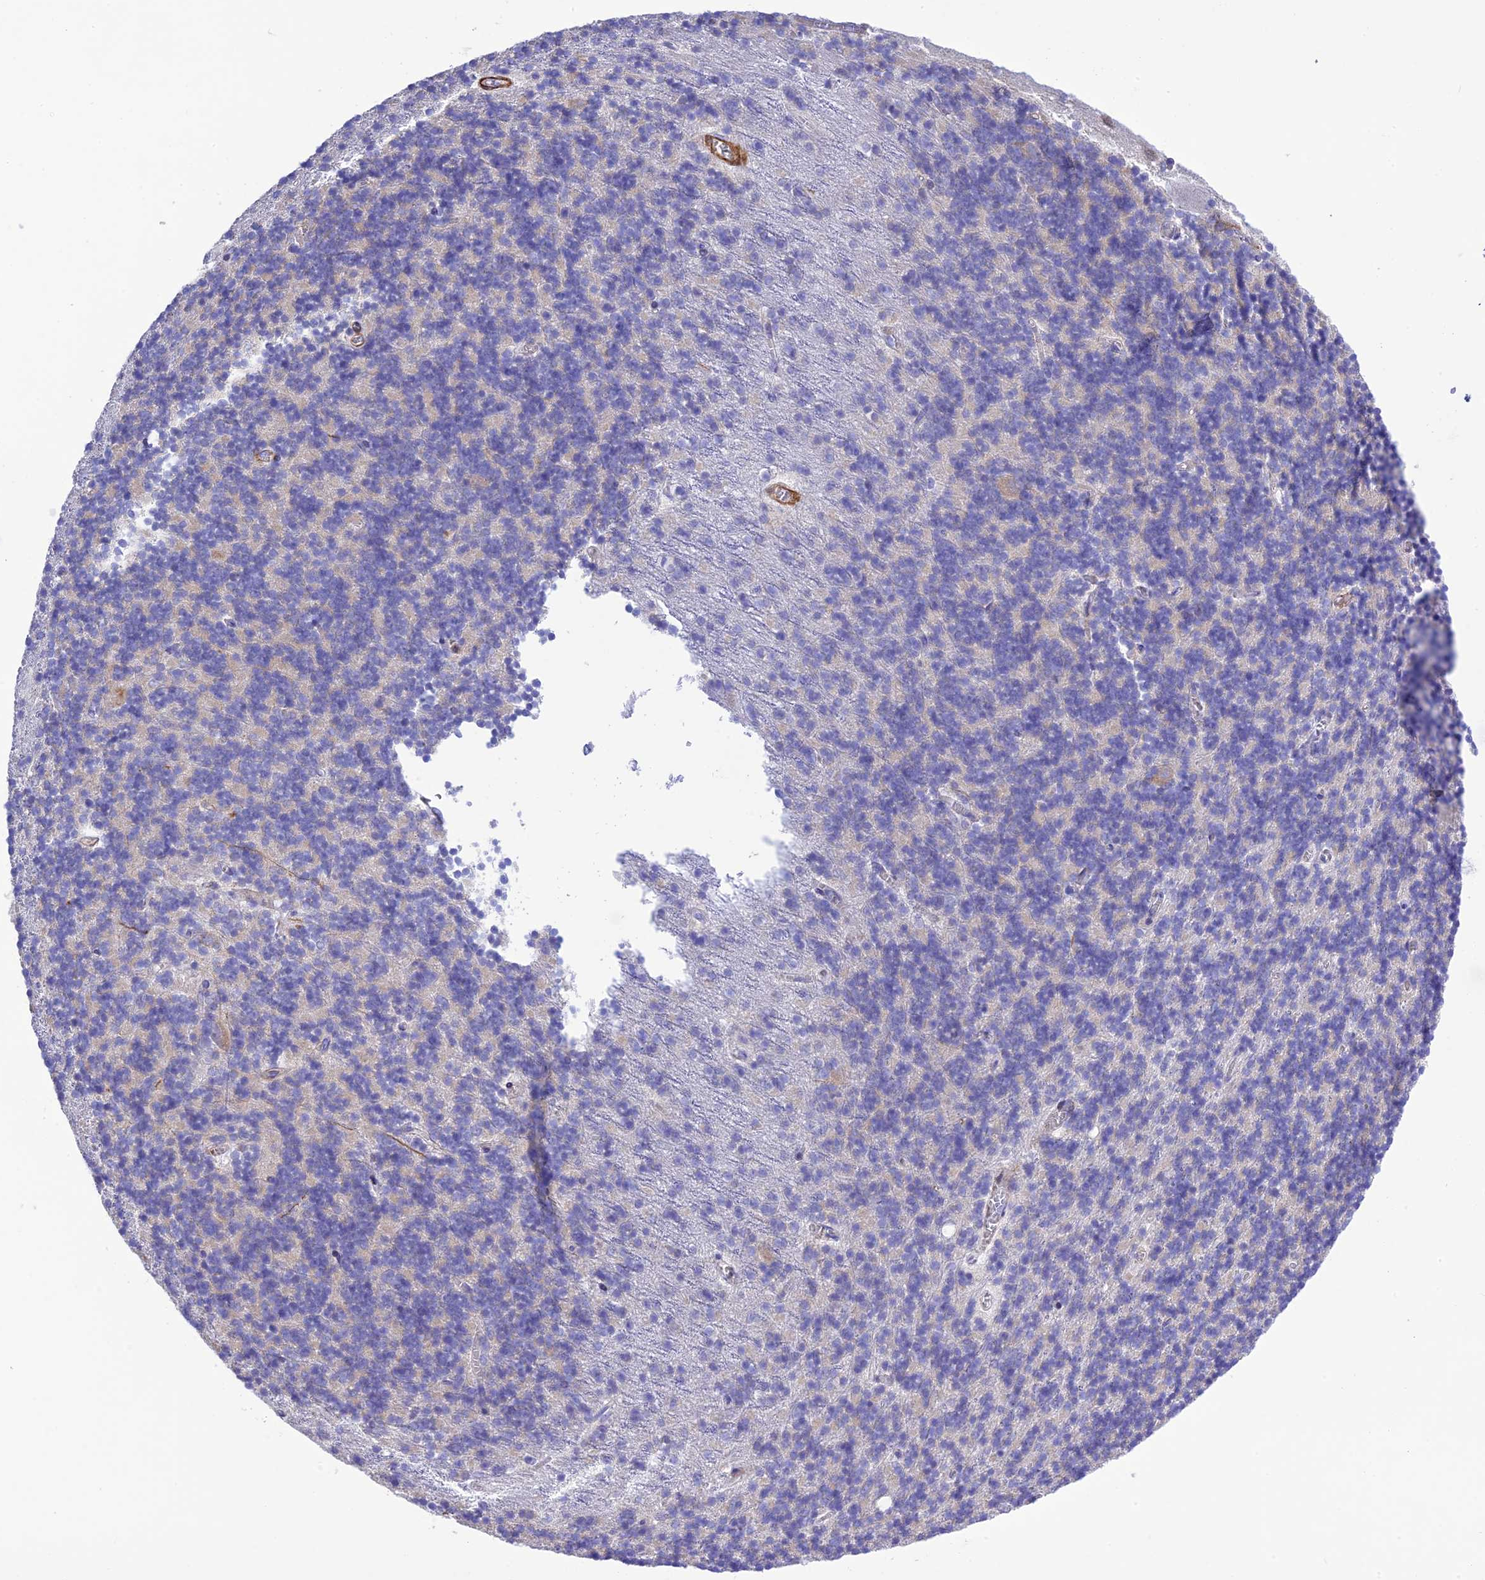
{"staining": {"intensity": "negative", "quantity": "none", "location": "none"}, "tissue": "cerebellum", "cell_type": "Cells in granular layer", "image_type": "normal", "snomed": [{"axis": "morphology", "description": "Normal tissue, NOS"}, {"axis": "topography", "description": "Cerebellum"}], "caption": "Immunohistochemistry (IHC) of benign human cerebellum displays no staining in cells in granular layer. Brightfield microscopy of immunohistochemistry (IHC) stained with DAB (3,3'-diaminobenzidine) (brown) and hematoxylin (blue), captured at high magnification.", "gene": "FRA10AC1", "patient": {"sex": "male", "age": 54}}